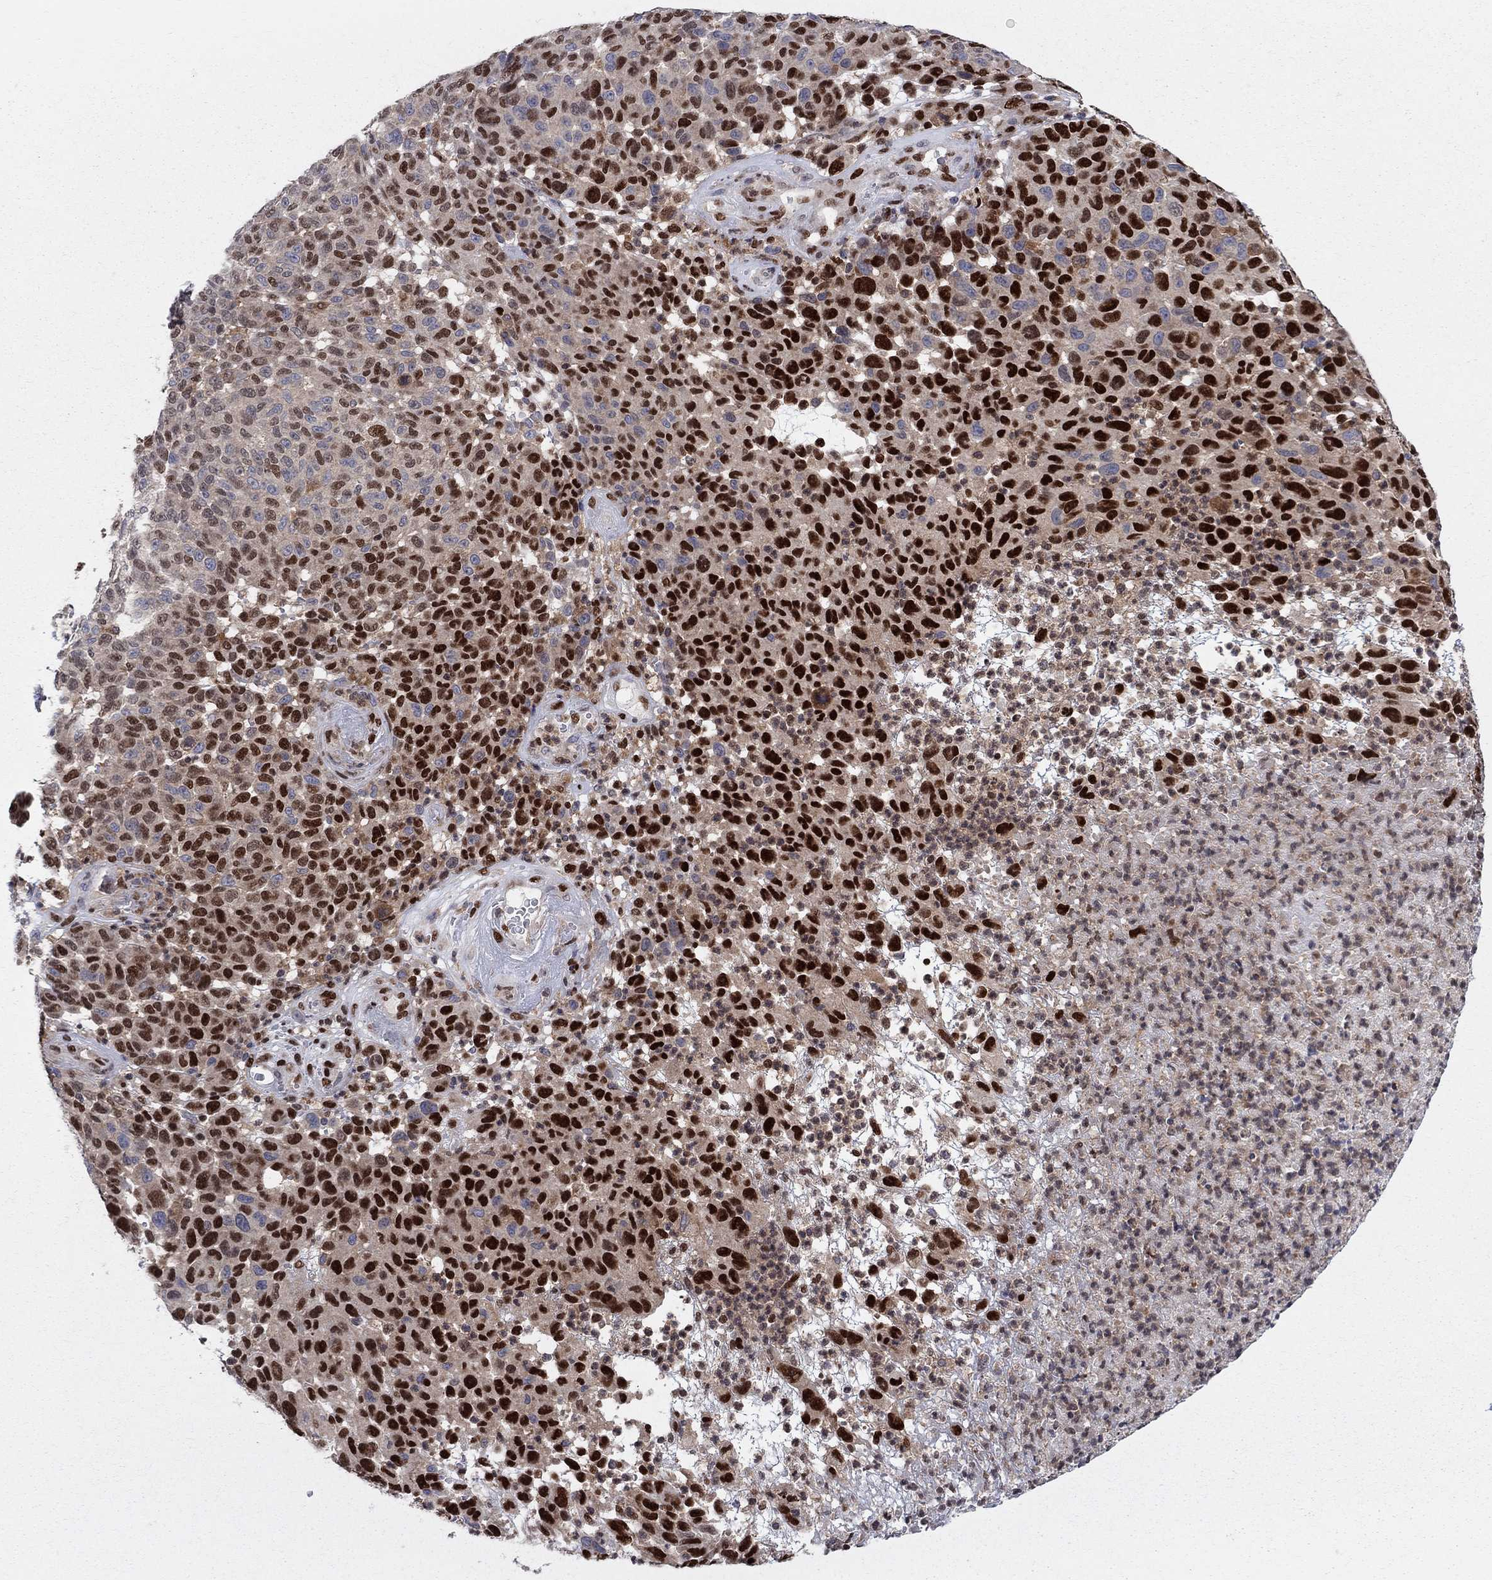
{"staining": {"intensity": "strong", "quantity": "25%-75%", "location": "cytoplasmic/membranous"}, "tissue": "melanoma", "cell_type": "Tumor cells", "image_type": "cancer", "snomed": [{"axis": "morphology", "description": "Malignant melanoma, NOS"}, {"axis": "topography", "description": "Skin"}], "caption": "Malignant melanoma tissue exhibits strong cytoplasmic/membranous staining in about 25%-75% of tumor cells, visualized by immunohistochemistry.", "gene": "ZNHIT3", "patient": {"sex": "male", "age": 59}}